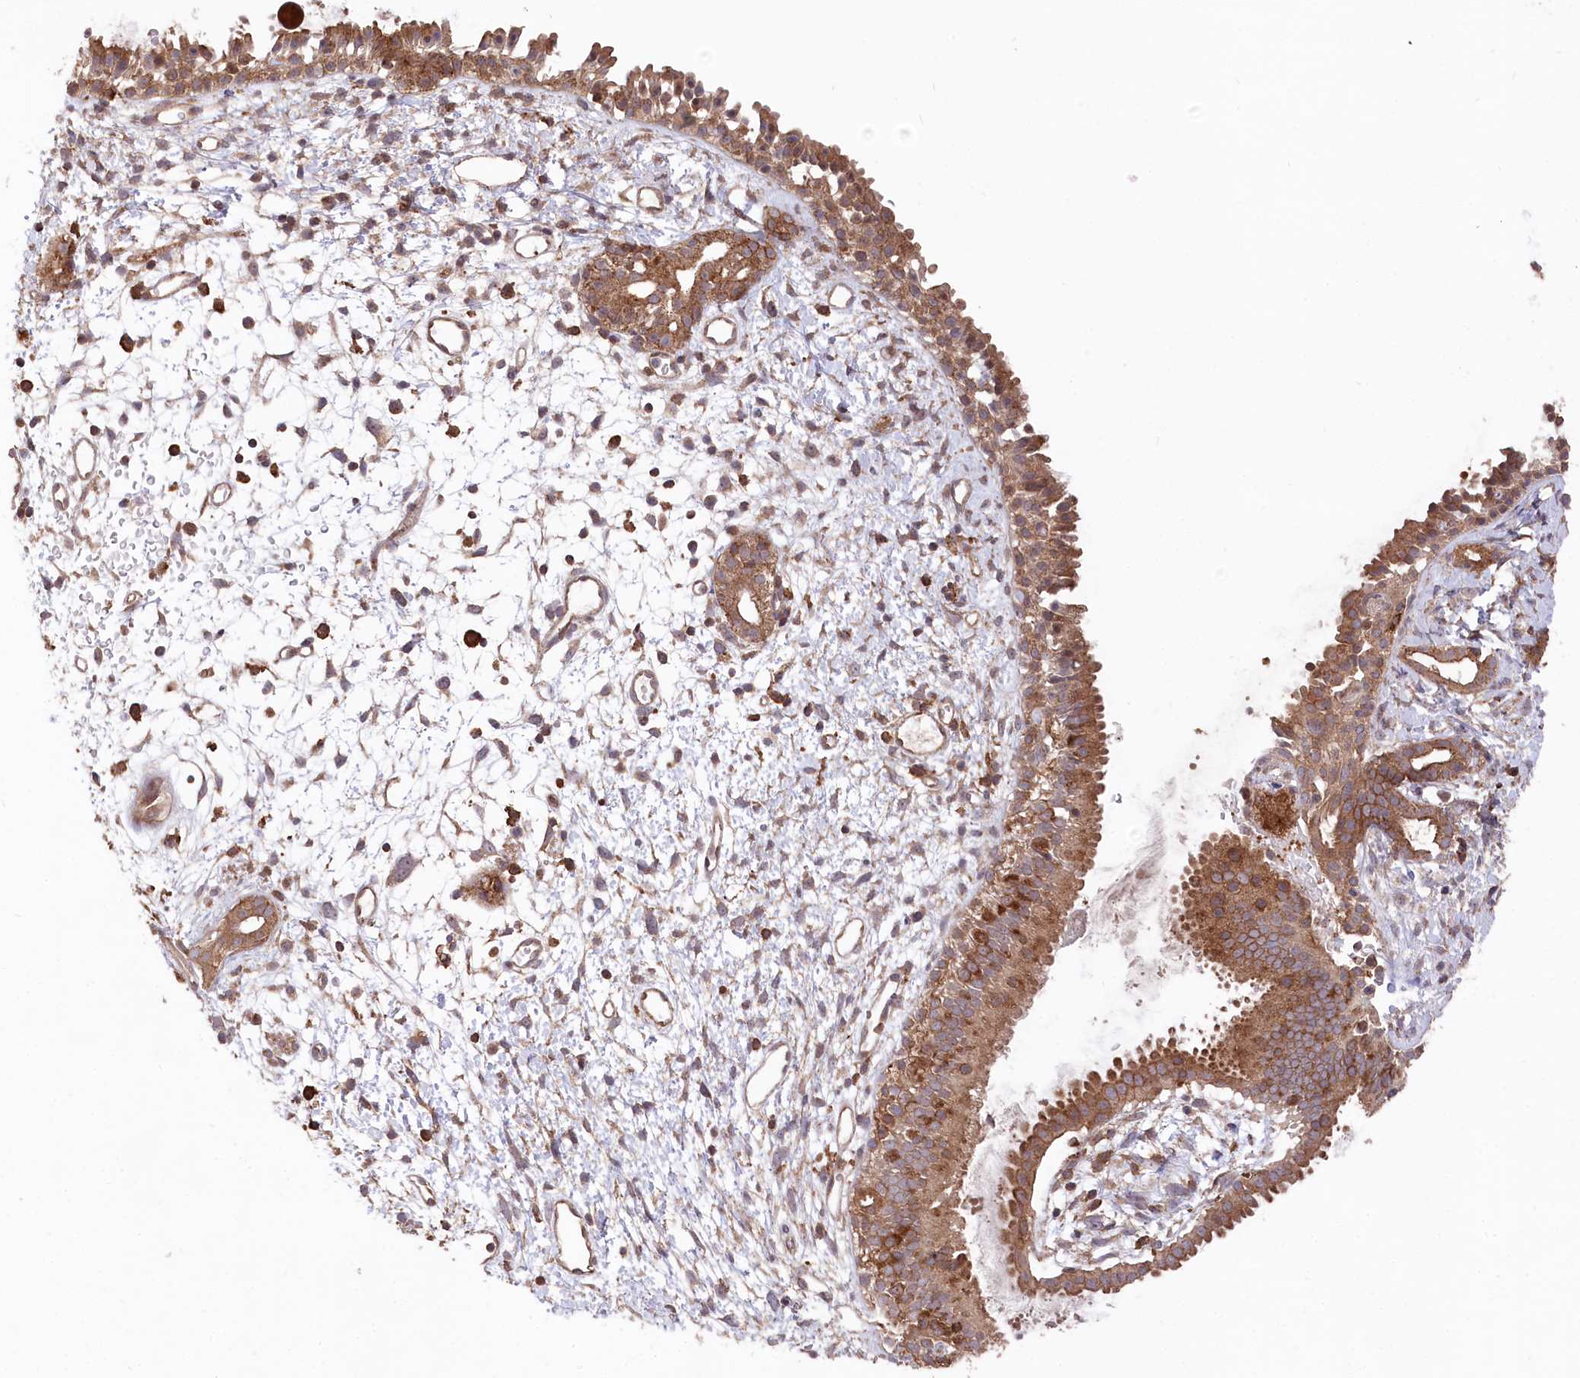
{"staining": {"intensity": "moderate", "quantity": ">75%", "location": "cytoplasmic/membranous"}, "tissue": "nasopharynx", "cell_type": "Respiratory epithelial cells", "image_type": "normal", "snomed": [{"axis": "morphology", "description": "Normal tissue, NOS"}, {"axis": "topography", "description": "Nasopharynx"}], "caption": "Benign nasopharynx exhibits moderate cytoplasmic/membranous staining in about >75% of respiratory epithelial cells, visualized by immunohistochemistry. The protein of interest is stained brown, and the nuclei are stained in blue (DAB (3,3'-diaminobenzidine) IHC with brightfield microscopy, high magnification).", "gene": "PPP1R21", "patient": {"sex": "male", "age": 22}}